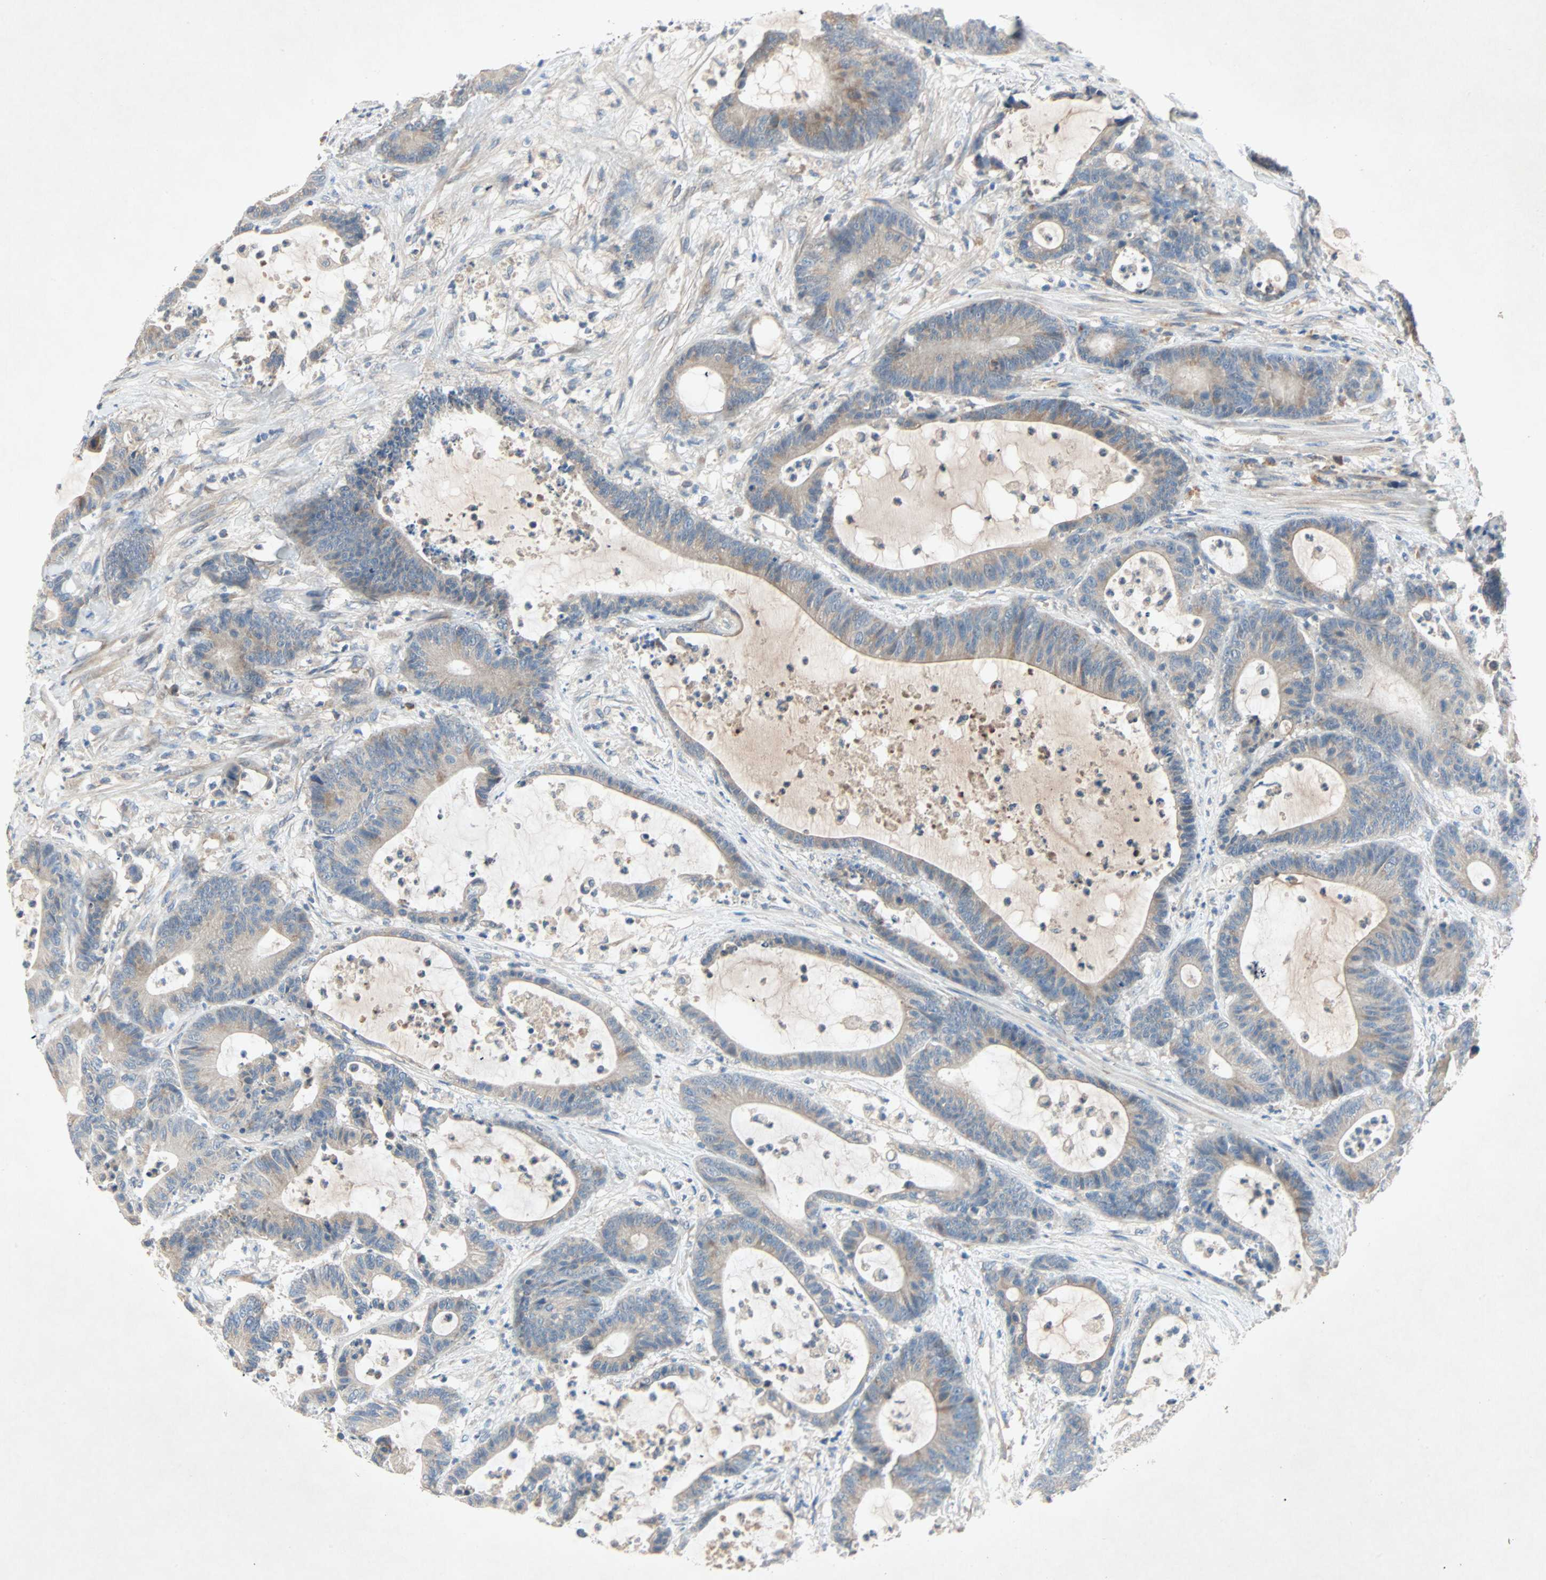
{"staining": {"intensity": "weak", "quantity": ">75%", "location": "cytoplasmic/membranous"}, "tissue": "colorectal cancer", "cell_type": "Tumor cells", "image_type": "cancer", "snomed": [{"axis": "morphology", "description": "Adenocarcinoma, NOS"}, {"axis": "topography", "description": "Colon"}], "caption": "Colorectal adenocarcinoma tissue demonstrates weak cytoplasmic/membranous expression in approximately >75% of tumor cells", "gene": "XYLT1", "patient": {"sex": "female", "age": 84}}